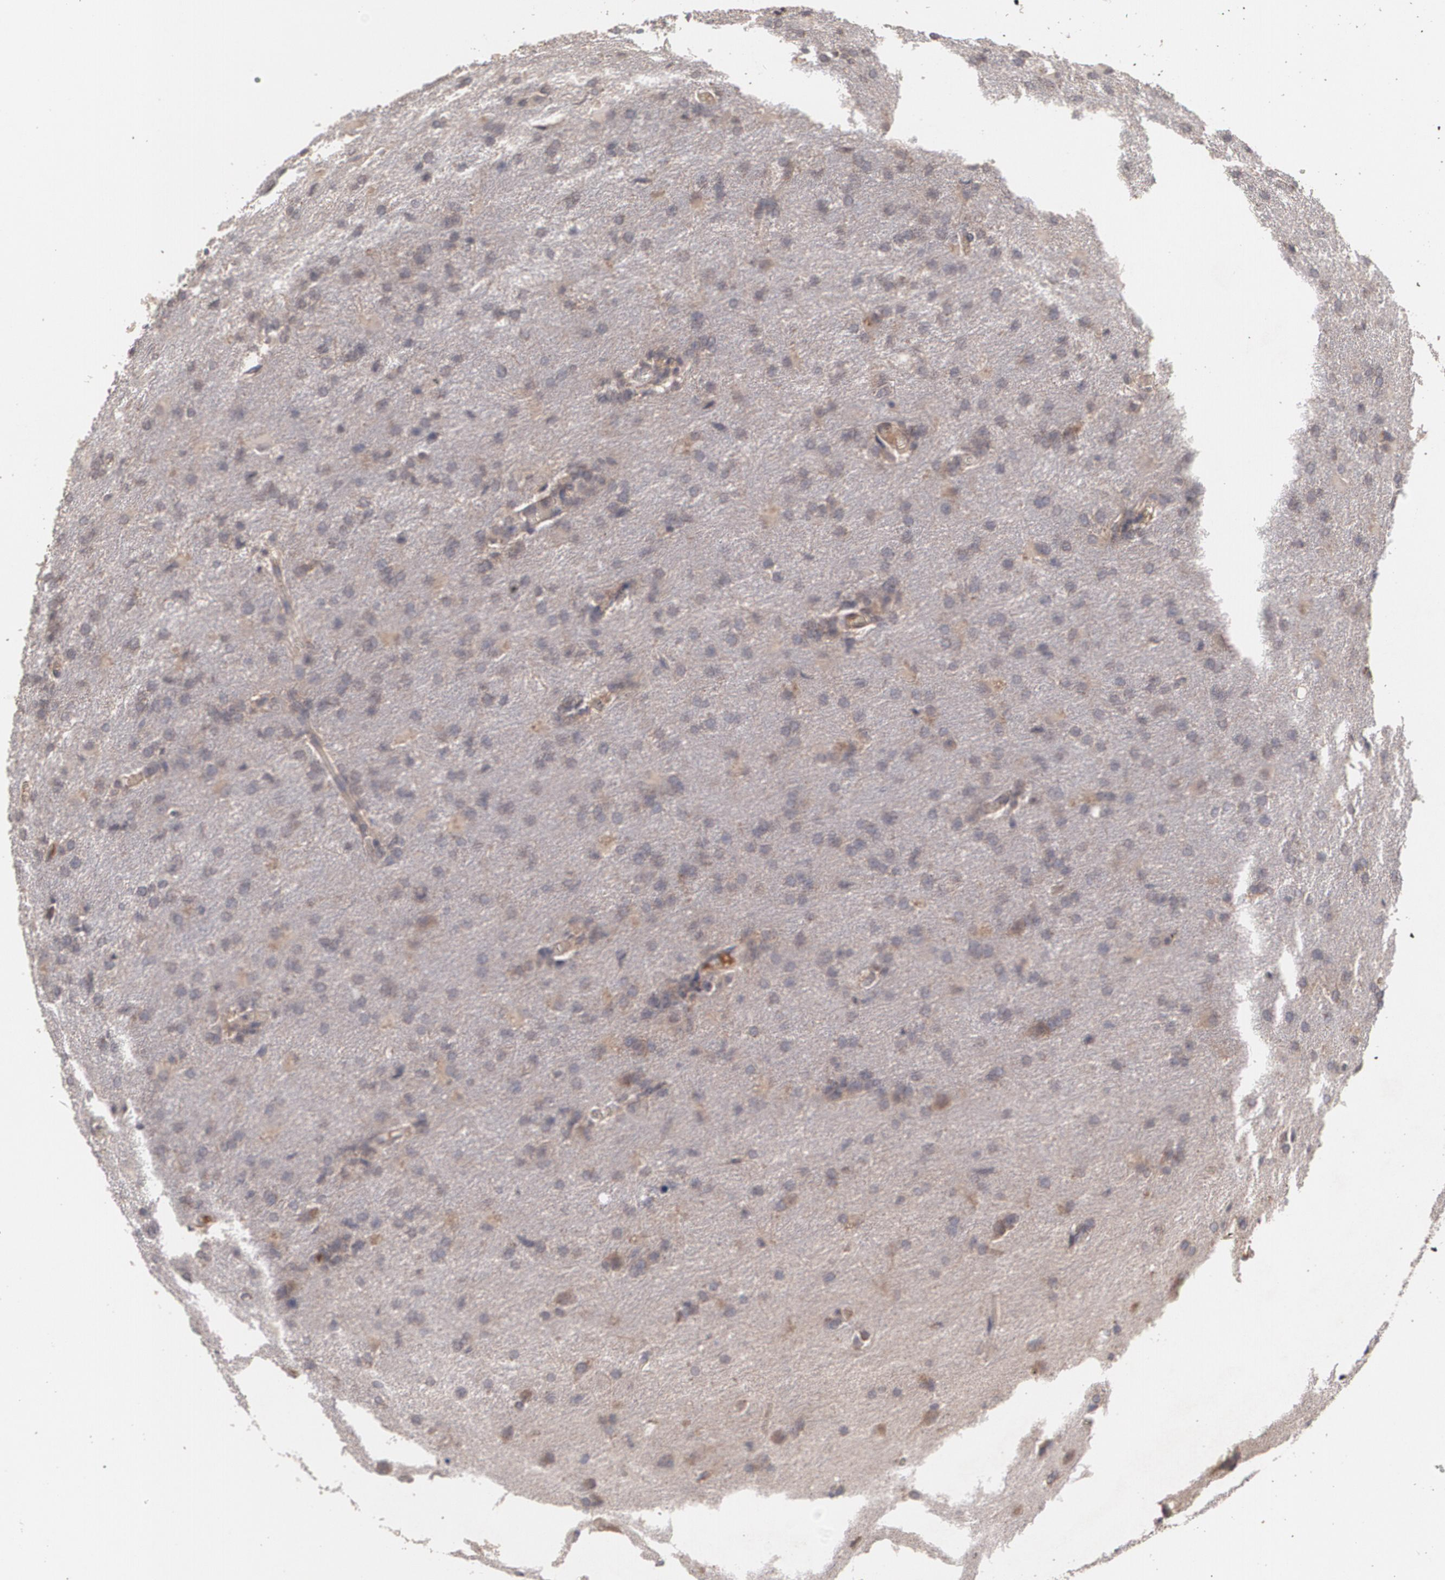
{"staining": {"intensity": "moderate", "quantity": ">75%", "location": "cytoplasmic/membranous"}, "tissue": "glioma", "cell_type": "Tumor cells", "image_type": "cancer", "snomed": [{"axis": "morphology", "description": "Glioma, malignant, High grade"}, {"axis": "topography", "description": "Brain"}], "caption": "Immunohistochemistry image of malignant glioma (high-grade) stained for a protein (brown), which exhibits medium levels of moderate cytoplasmic/membranous expression in about >75% of tumor cells.", "gene": "ARF6", "patient": {"sex": "male", "age": 68}}